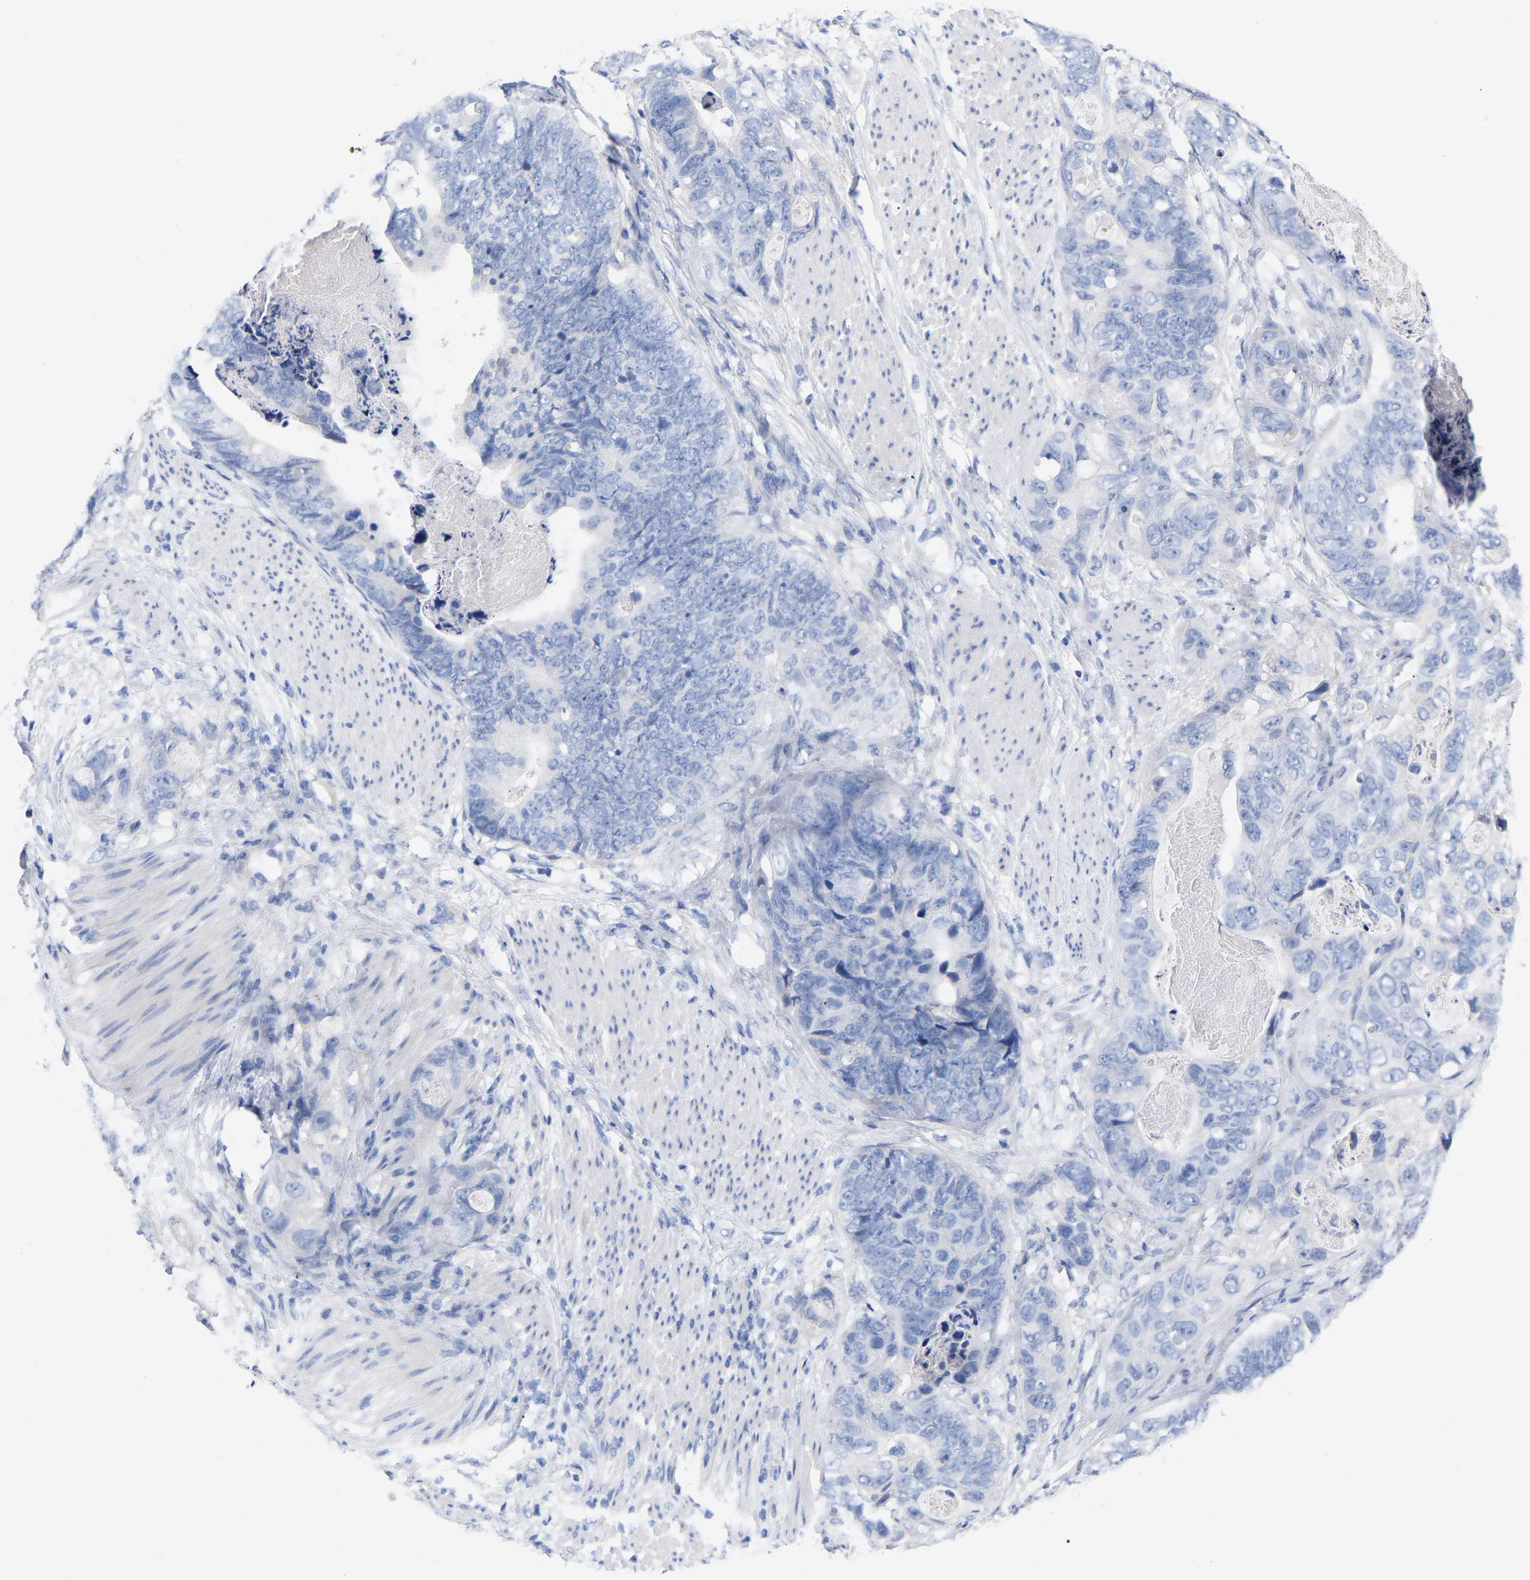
{"staining": {"intensity": "negative", "quantity": "none", "location": "none"}, "tissue": "stomach cancer", "cell_type": "Tumor cells", "image_type": "cancer", "snomed": [{"axis": "morphology", "description": "Adenocarcinoma, NOS"}, {"axis": "topography", "description": "Stomach"}], "caption": "The histopathology image exhibits no staining of tumor cells in adenocarcinoma (stomach).", "gene": "HAPLN1", "patient": {"sex": "female", "age": 89}}